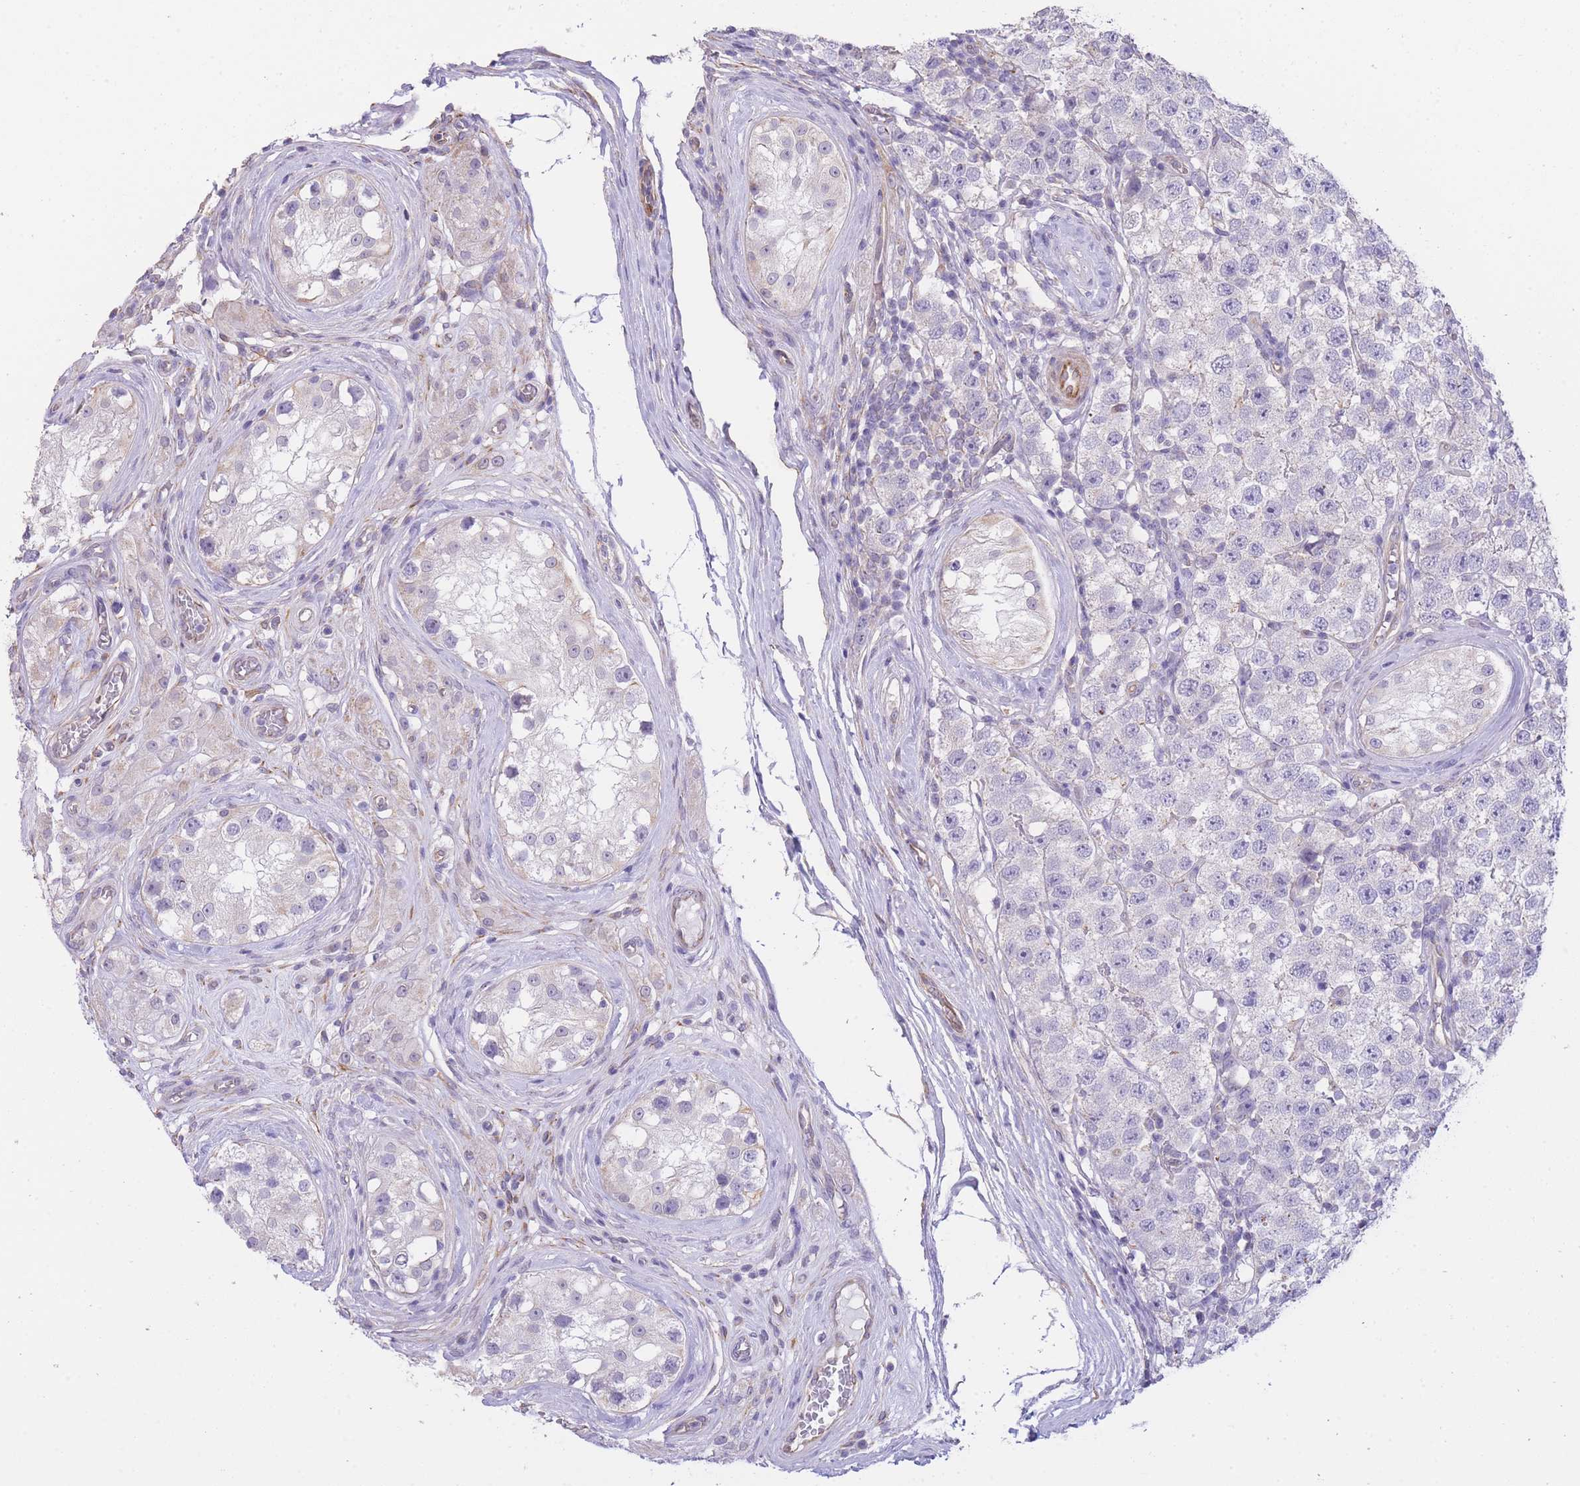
{"staining": {"intensity": "negative", "quantity": "none", "location": "none"}, "tissue": "testis cancer", "cell_type": "Tumor cells", "image_type": "cancer", "snomed": [{"axis": "morphology", "description": "Seminoma, NOS"}, {"axis": "topography", "description": "Testis"}], "caption": "This histopathology image is of testis cancer stained with IHC to label a protein in brown with the nuclei are counter-stained blue. There is no staining in tumor cells.", "gene": "CTBP1", "patient": {"sex": "male", "age": 34}}